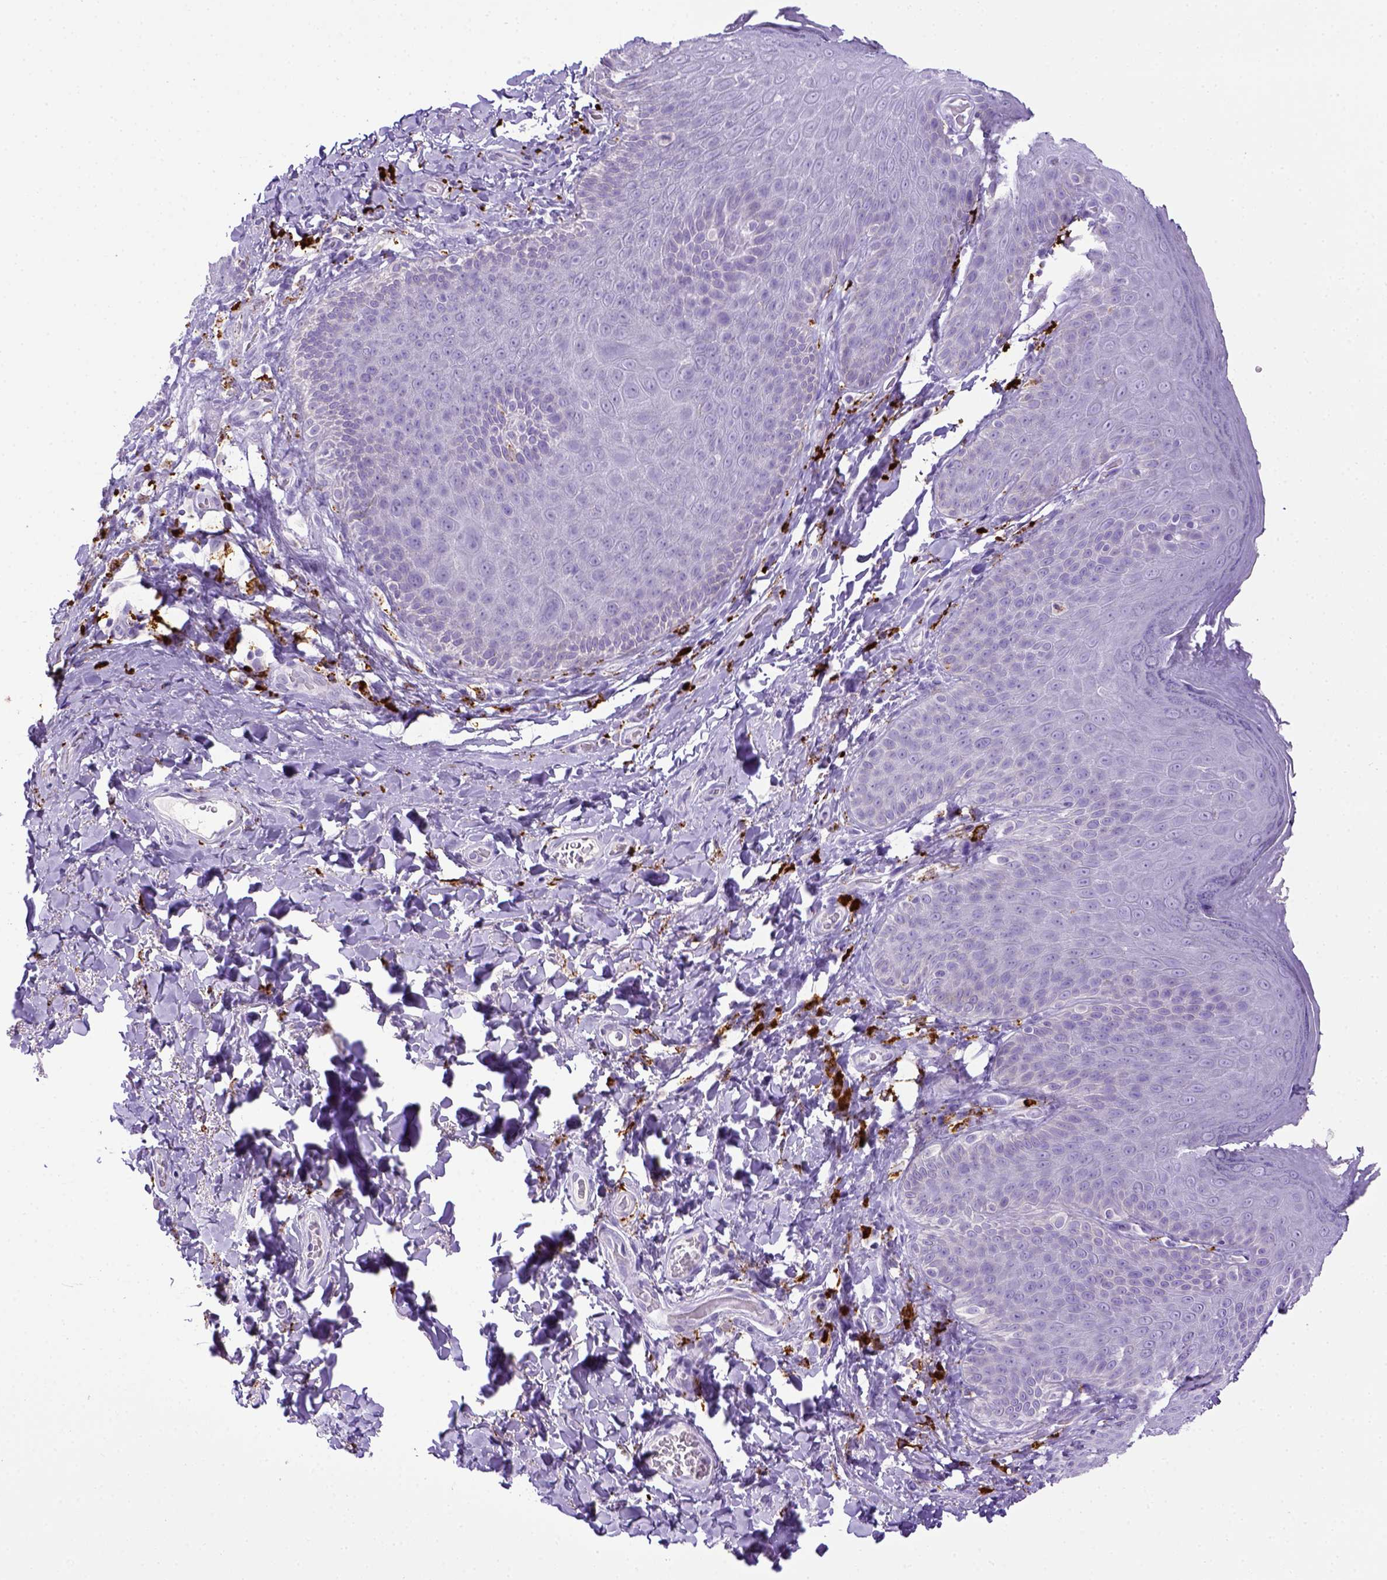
{"staining": {"intensity": "negative", "quantity": "none", "location": "none"}, "tissue": "skin", "cell_type": "Epidermal cells", "image_type": "normal", "snomed": [{"axis": "morphology", "description": "Normal tissue, NOS"}, {"axis": "topography", "description": "Anal"}], "caption": "DAB immunohistochemical staining of unremarkable skin shows no significant staining in epidermal cells. (Stains: DAB immunohistochemistry (IHC) with hematoxylin counter stain, Microscopy: brightfield microscopy at high magnification).", "gene": "CD68", "patient": {"sex": "male", "age": 53}}